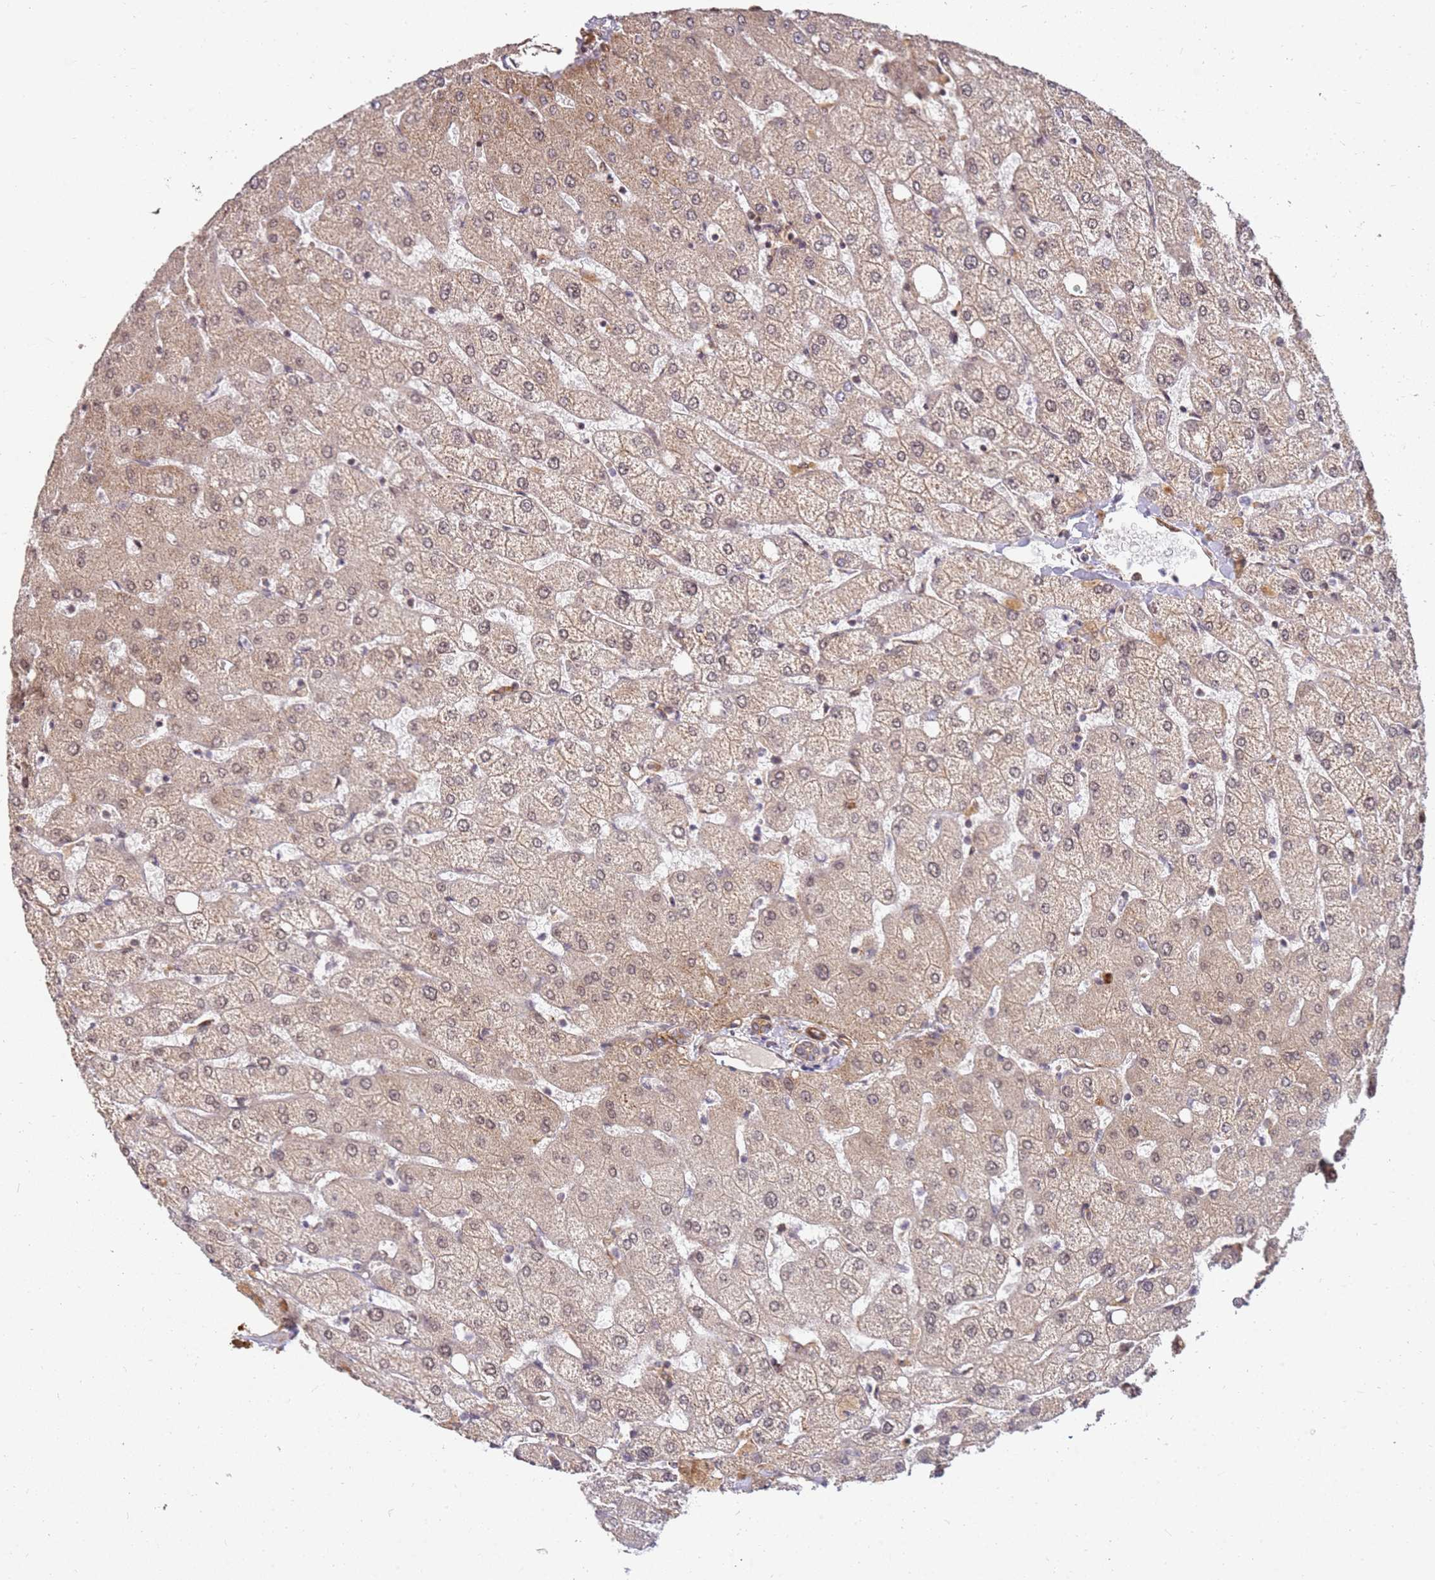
{"staining": {"intensity": "weak", "quantity": "25%-75%", "location": "cytoplasmic/membranous"}, "tissue": "liver", "cell_type": "Cholangiocytes", "image_type": "normal", "snomed": [{"axis": "morphology", "description": "Normal tissue, NOS"}, {"axis": "topography", "description": "Liver"}], "caption": "Immunohistochemistry of benign liver shows low levels of weak cytoplasmic/membranous staining in about 25%-75% of cholangiocytes.", "gene": "ST18", "patient": {"sex": "female", "age": 54}}